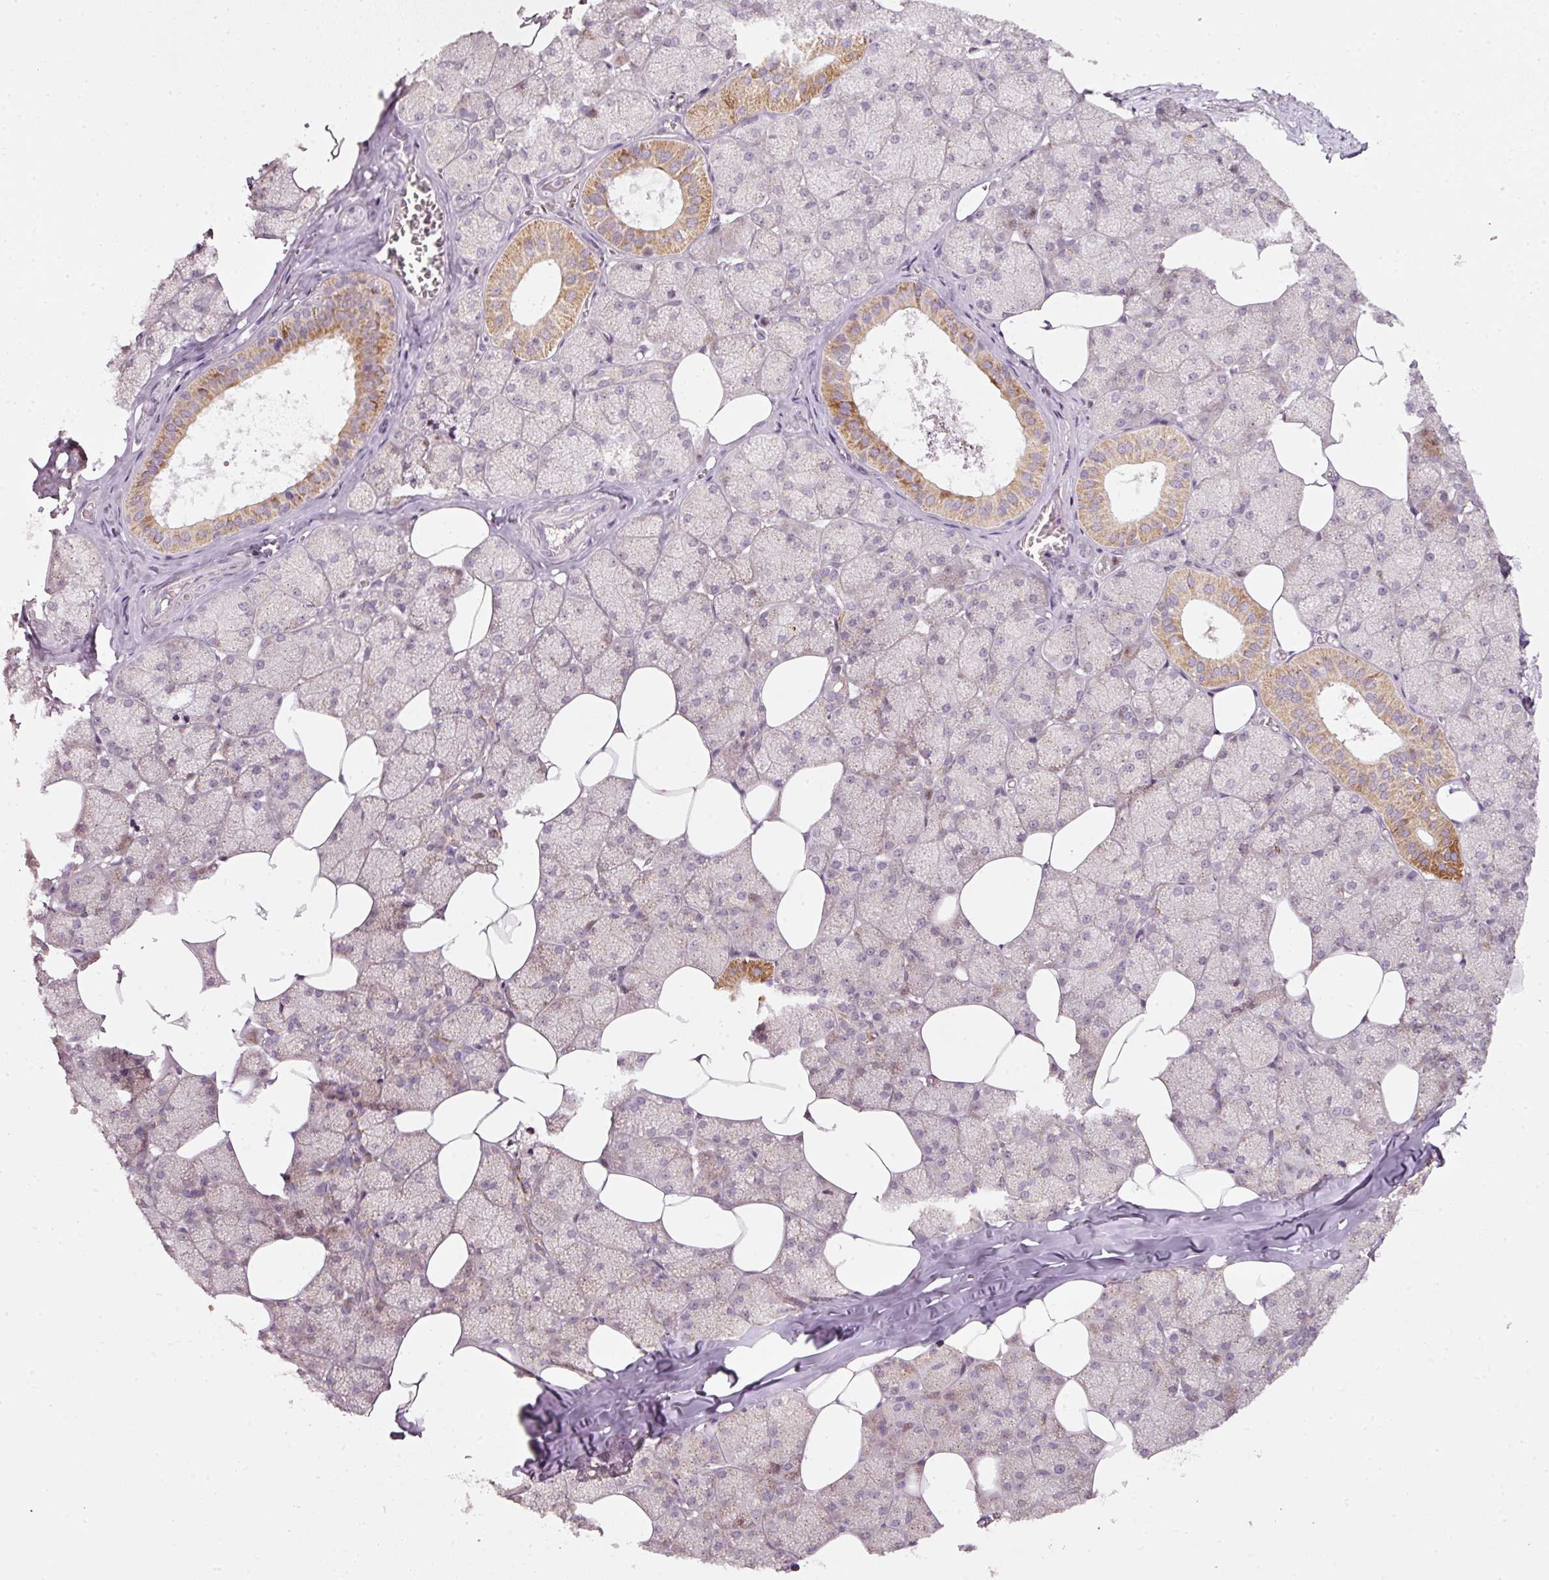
{"staining": {"intensity": "moderate", "quantity": "<25%", "location": "cytoplasmic/membranous"}, "tissue": "salivary gland", "cell_type": "Glandular cells", "image_type": "normal", "snomed": [{"axis": "morphology", "description": "Normal tissue, NOS"}, {"axis": "topography", "description": "Salivary gland"}, {"axis": "topography", "description": "Peripheral nerve tissue"}], "caption": "DAB immunohistochemical staining of benign human salivary gland shows moderate cytoplasmic/membranous protein positivity in about <25% of glandular cells.", "gene": "TOB2", "patient": {"sex": "male", "age": 38}}